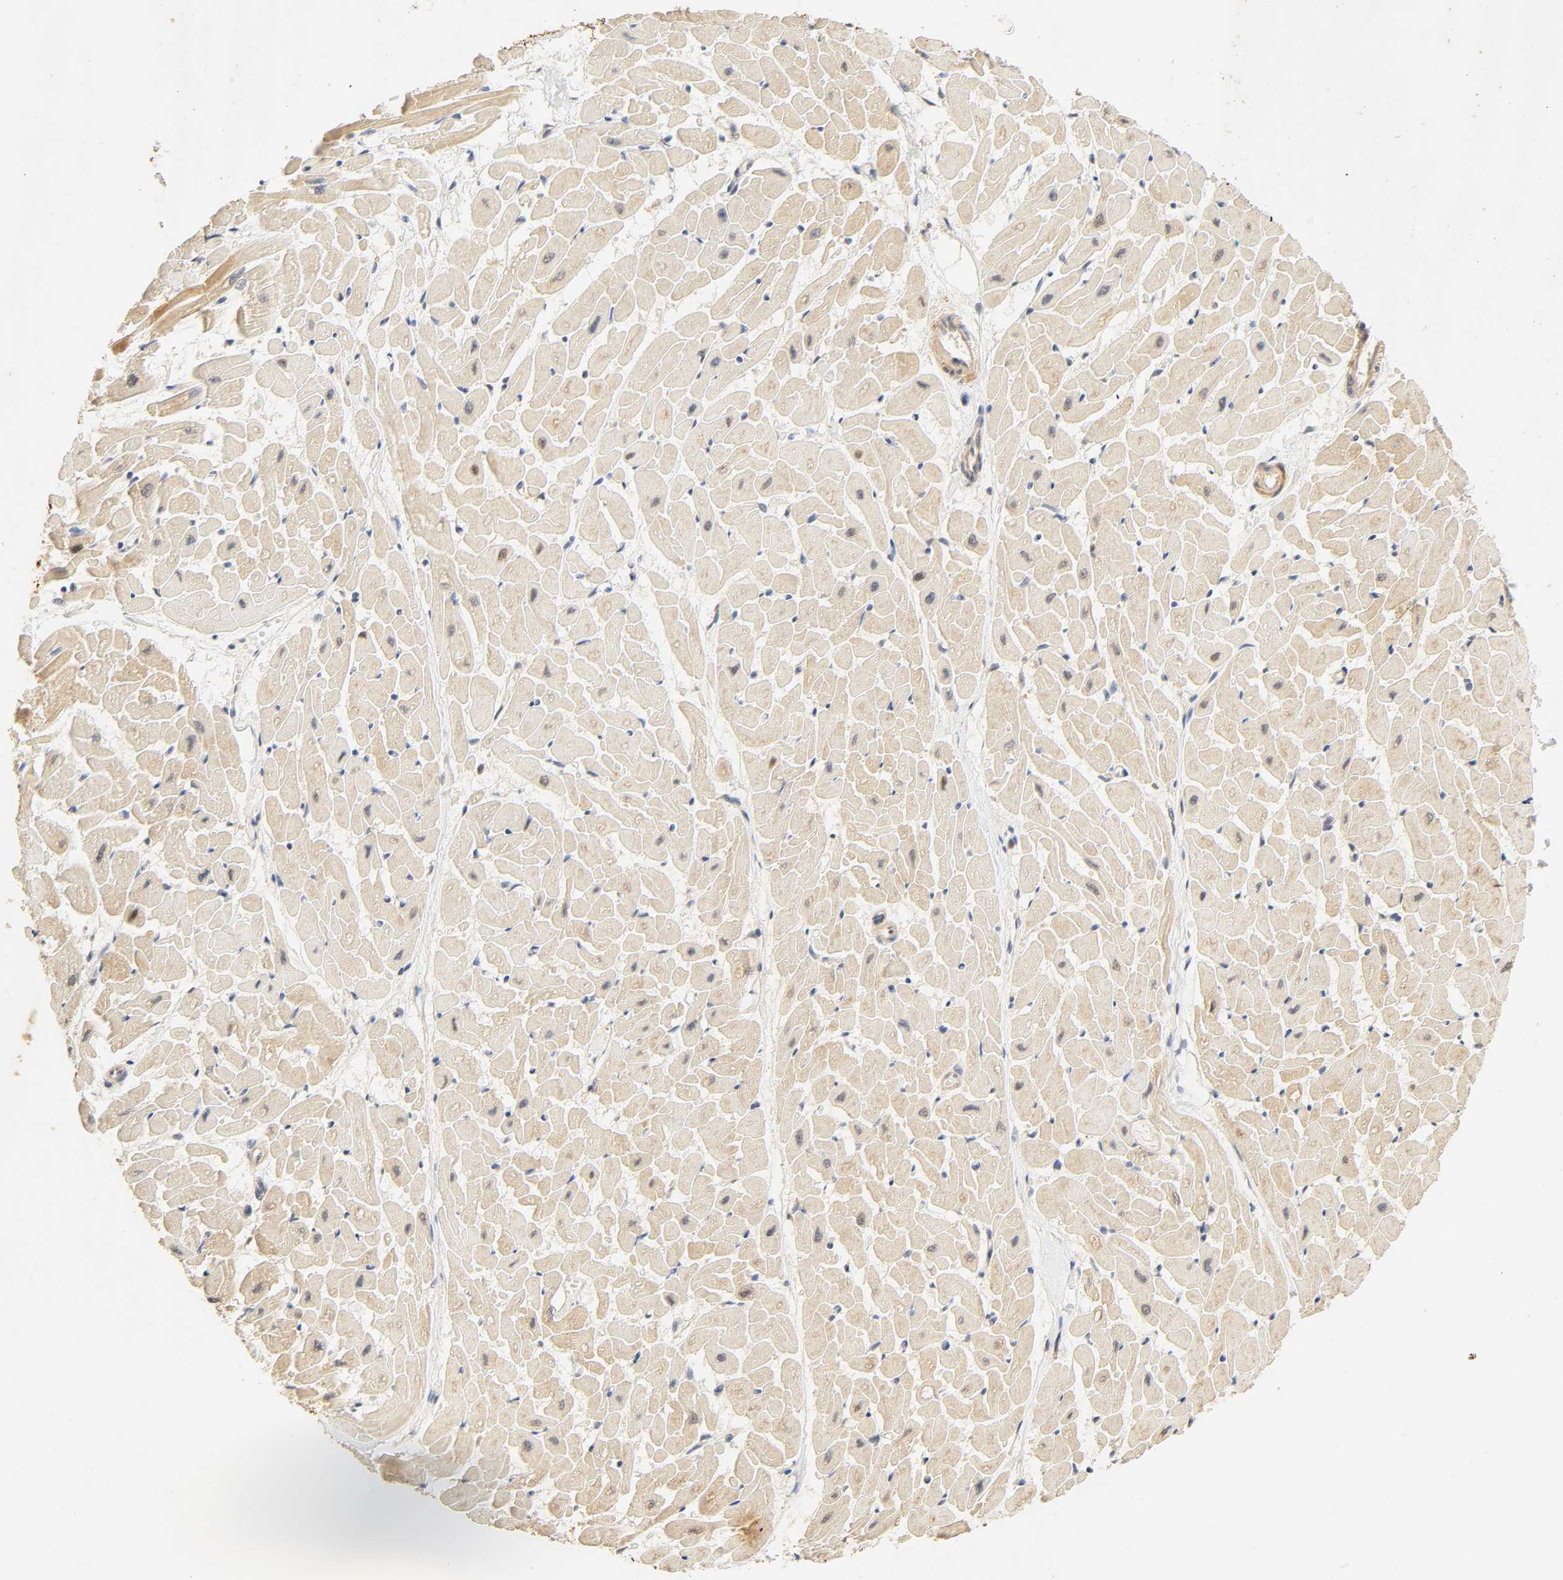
{"staining": {"intensity": "weak", "quantity": "25%-75%", "location": "cytoplasmic/membranous"}, "tissue": "heart muscle", "cell_type": "Cardiomyocytes", "image_type": "normal", "snomed": [{"axis": "morphology", "description": "Normal tissue, NOS"}, {"axis": "topography", "description": "Heart"}], "caption": "This image shows immunohistochemistry (IHC) staining of unremarkable human heart muscle, with low weak cytoplasmic/membranous expression in about 25%-75% of cardiomyocytes.", "gene": "CACNA1G", "patient": {"sex": "female", "age": 19}}